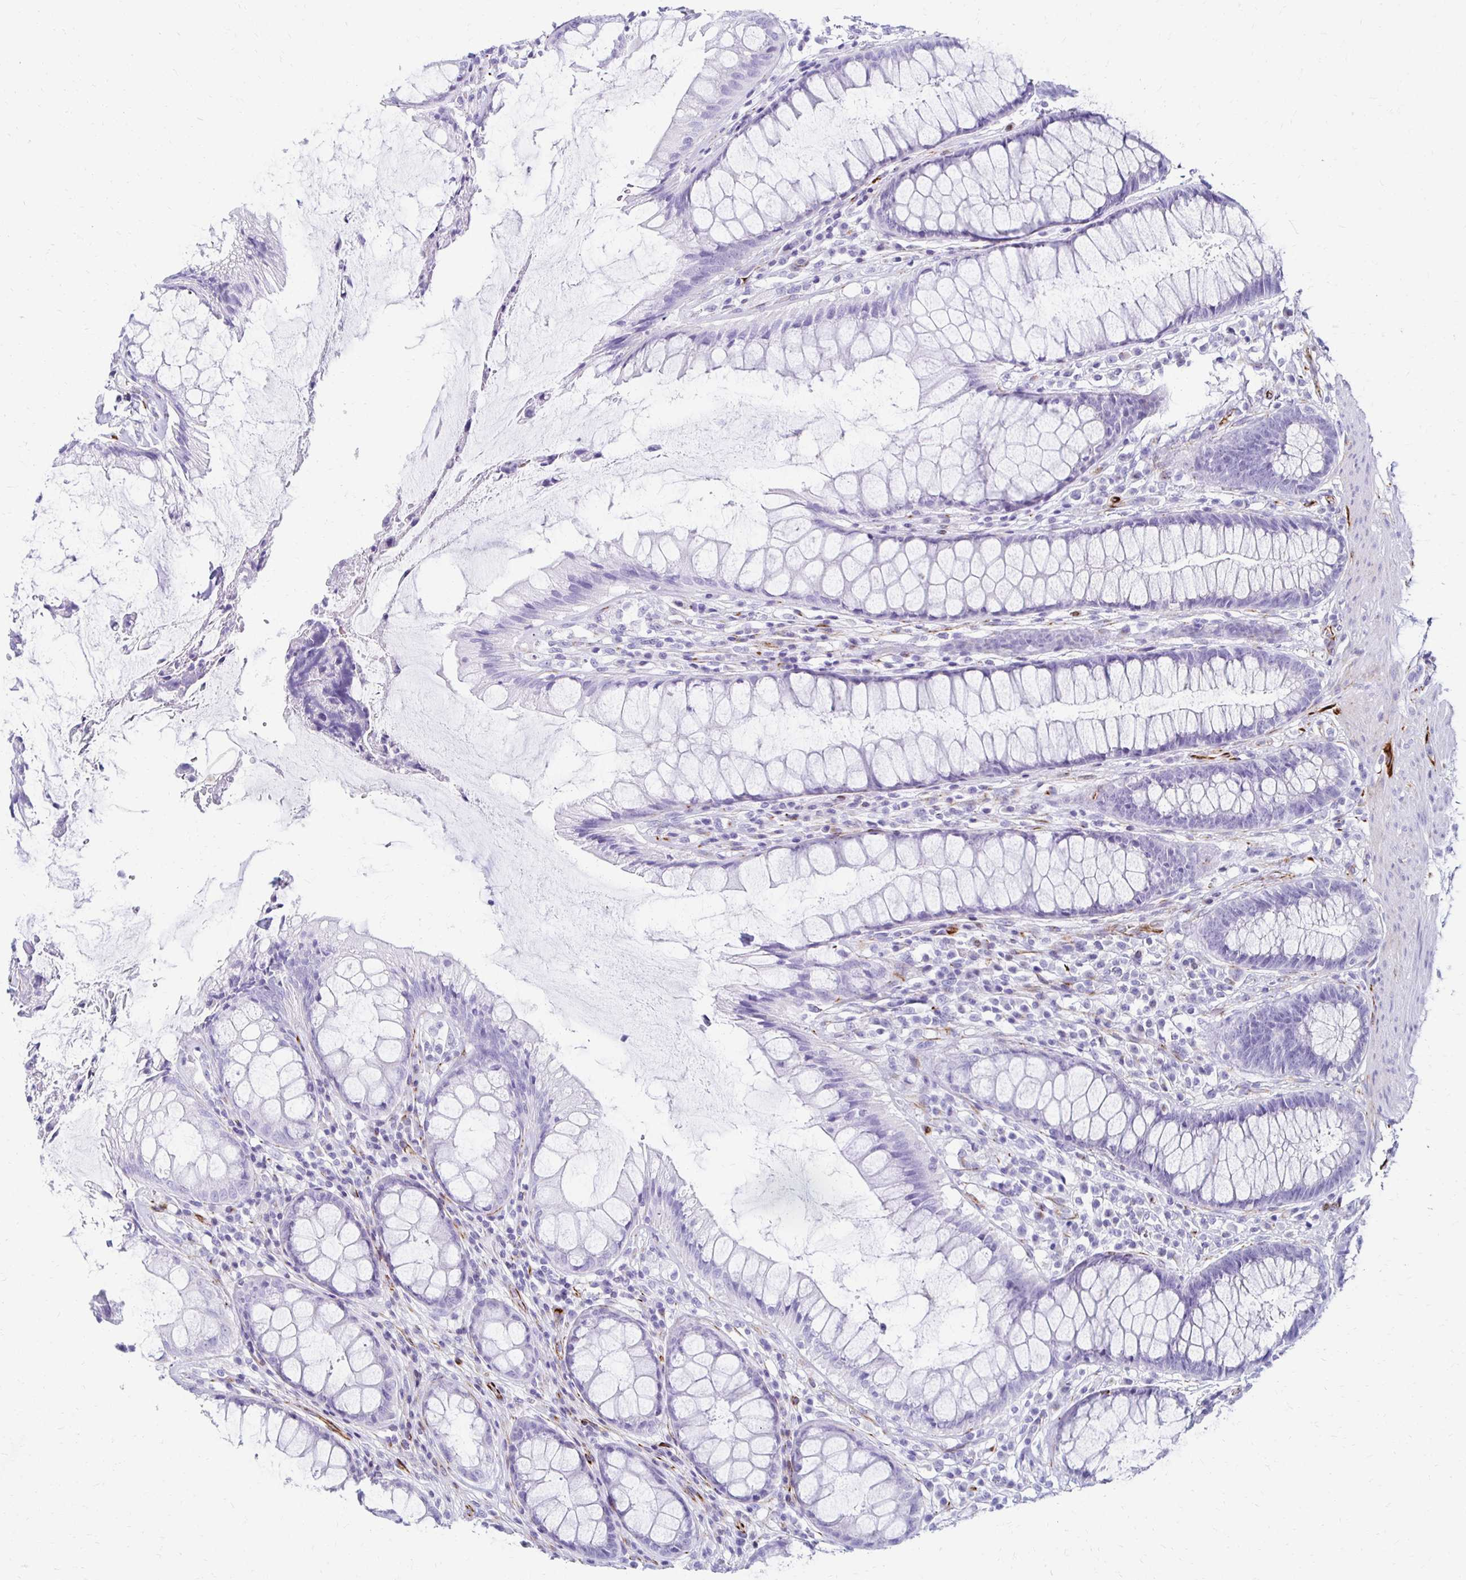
{"staining": {"intensity": "negative", "quantity": "none", "location": "none"}, "tissue": "rectum", "cell_type": "Glandular cells", "image_type": "normal", "snomed": [{"axis": "morphology", "description": "Normal tissue, NOS"}, {"axis": "topography", "description": "Rectum"}], "caption": "Immunohistochemistry photomicrograph of normal human rectum stained for a protein (brown), which displays no expression in glandular cells.", "gene": "TMEM54", "patient": {"sex": "male", "age": 72}}